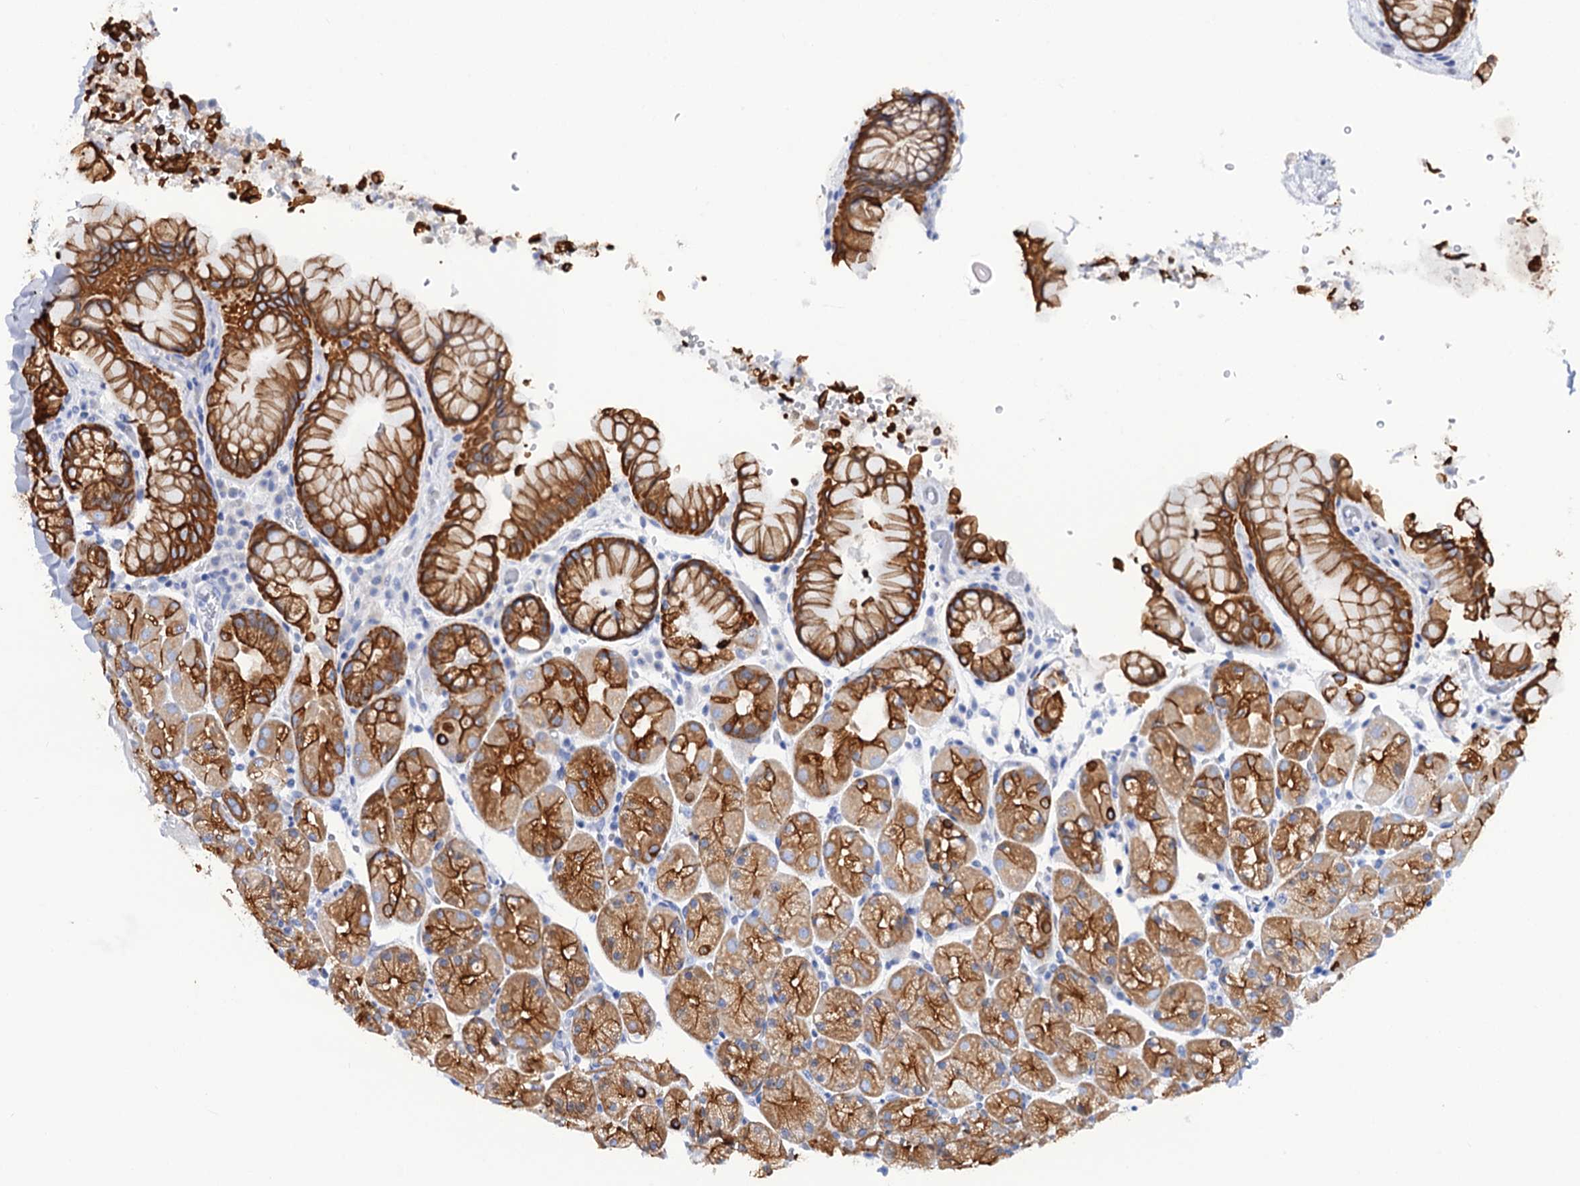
{"staining": {"intensity": "strong", "quantity": "25%-75%", "location": "cytoplasmic/membranous"}, "tissue": "stomach", "cell_type": "Glandular cells", "image_type": "normal", "snomed": [{"axis": "morphology", "description": "Normal tissue, NOS"}, {"axis": "topography", "description": "Stomach, upper"}, {"axis": "topography", "description": "Stomach, lower"}], "caption": "About 25%-75% of glandular cells in unremarkable stomach exhibit strong cytoplasmic/membranous protein staining as visualized by brown immunohistochemical staining.", "gene": "RAB3IP", "patient": {"sex": "male", "age": 67}}